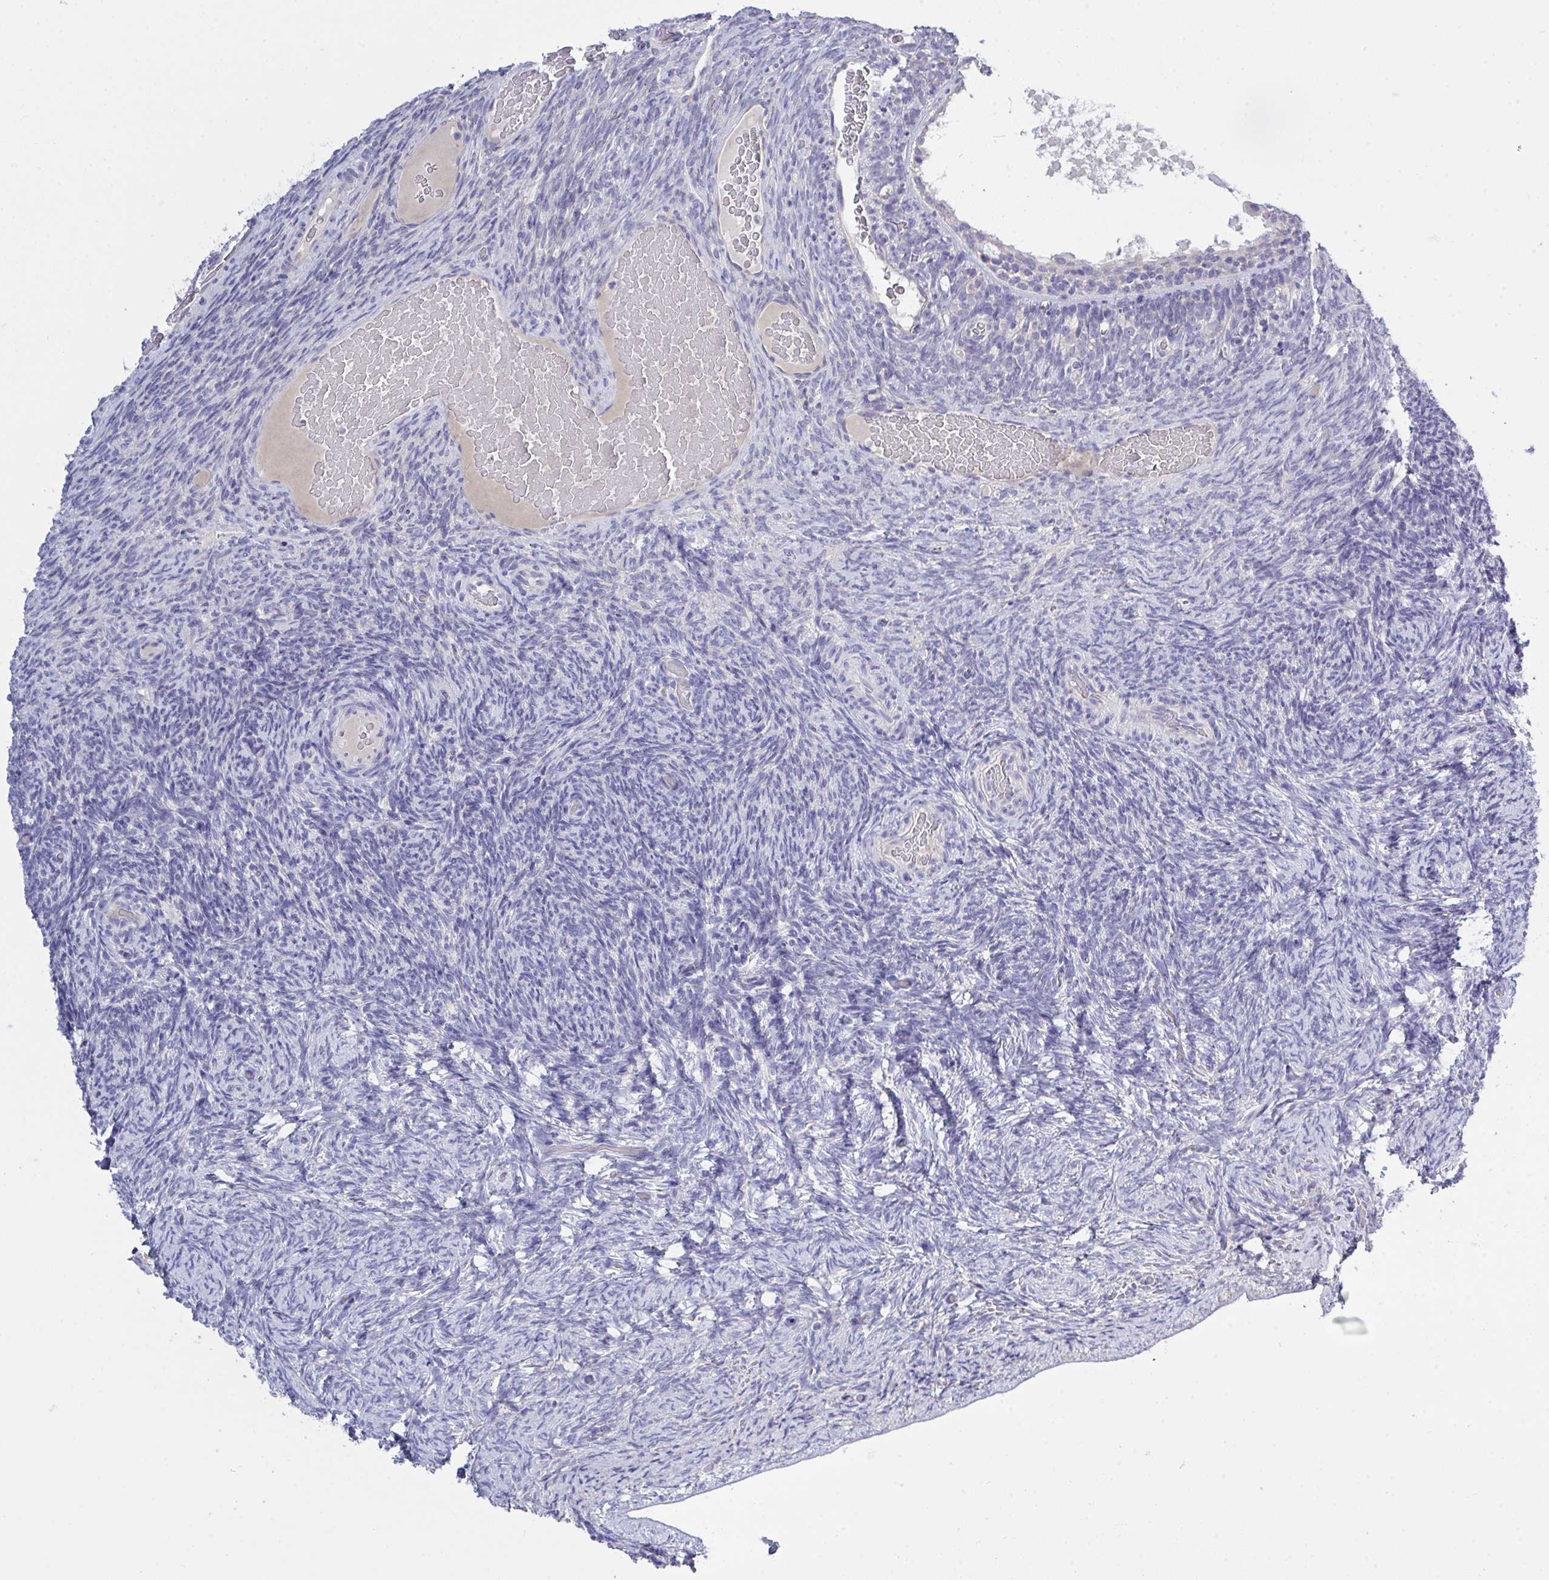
{"staining": {"intensity": "negative", "quantity": "none", "location": "none"}, "tissue": "ovary", "cell_type": "Follicle cells", "image_type": "normal", "snomed": [{"axis": "morphology", "description": "Normal tissue, NOS"}, {"axis": "topography", "description": "Ovary"}], "caption": "Follicle cells are negative for brown protein staining in unremarkable ovary. (DAB immunohistochemistry, high magnification).", "gene": "LRRC58", "patient": {"sex": "female", "age": 34}}